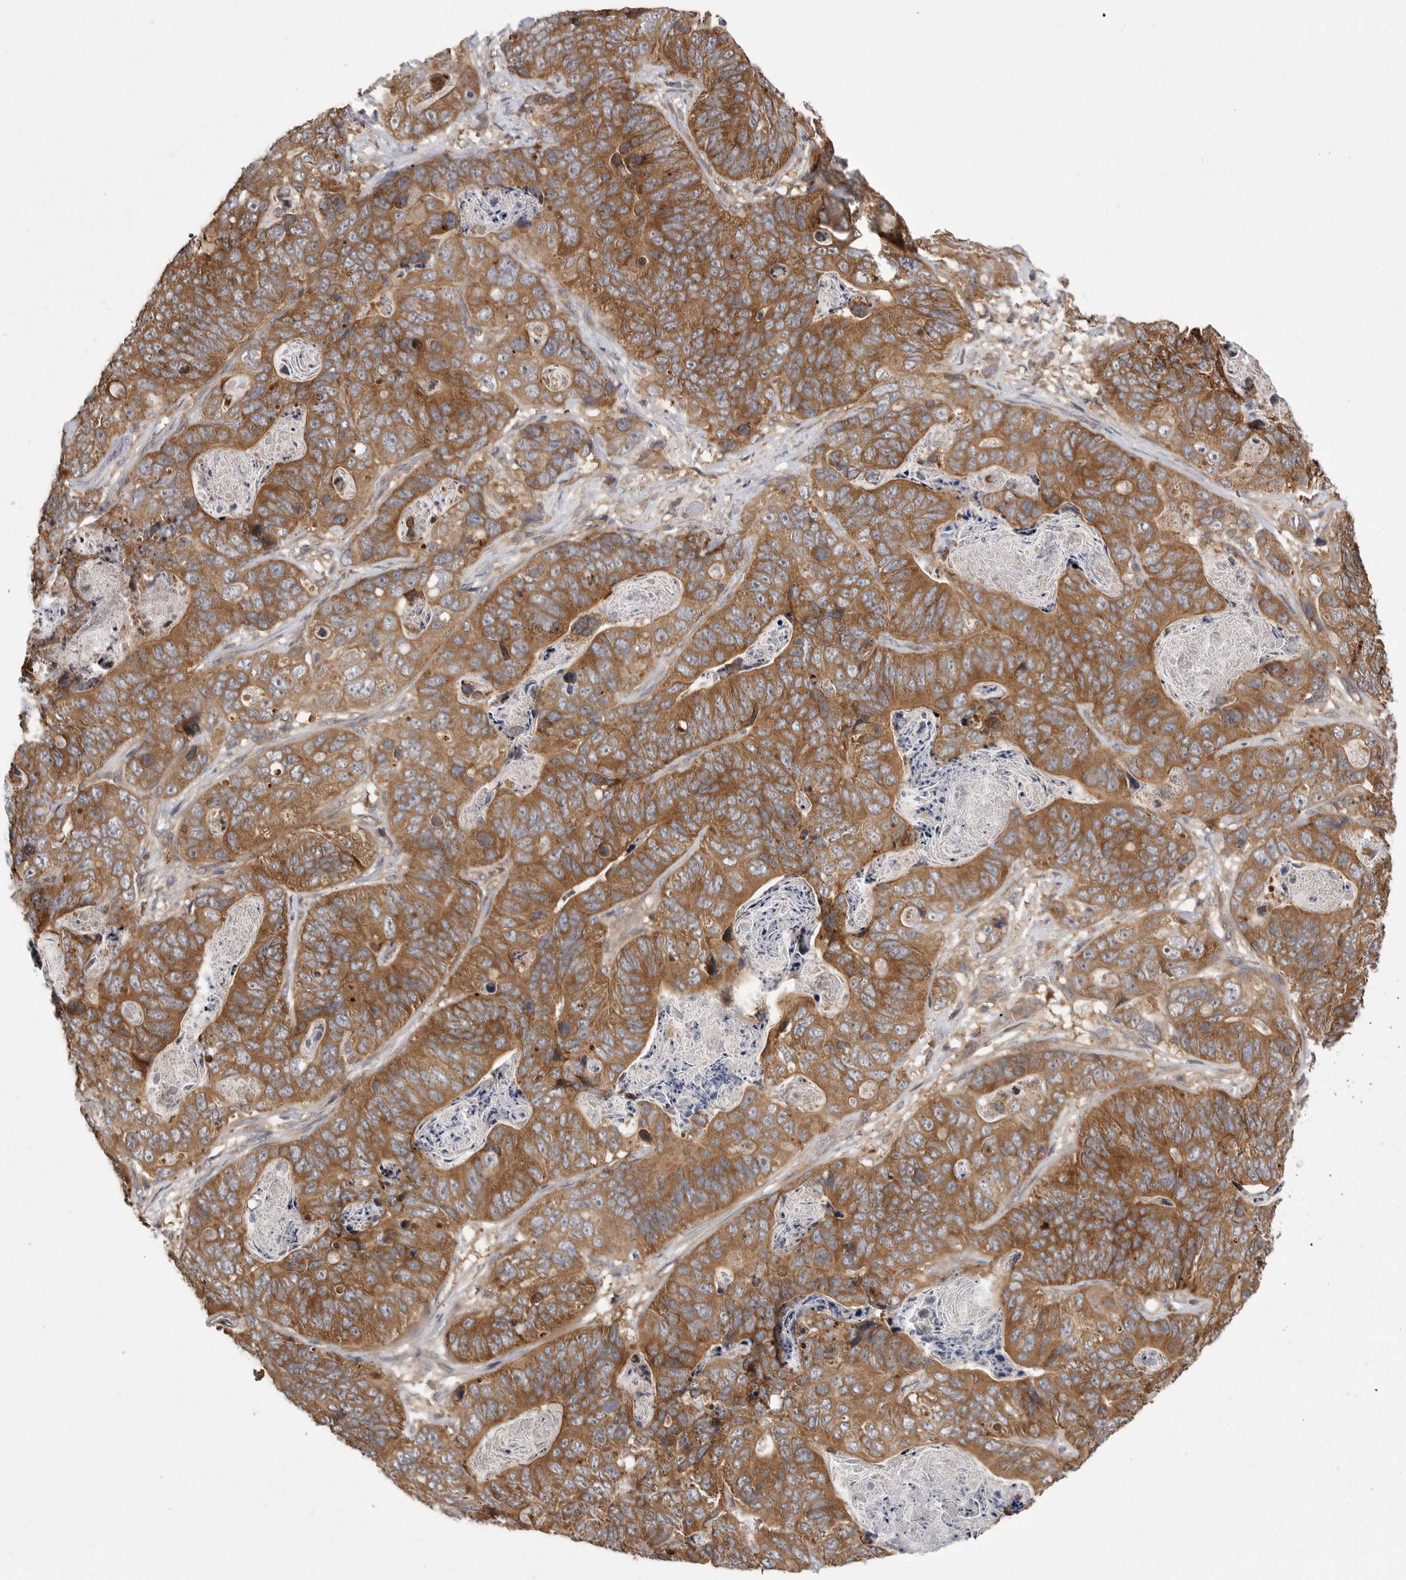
{"staining": {"intensity": "strong", "quantity": ">75%", "location": "cytoplasmic/membranous"}, "tissue": "stomach cancer", "cell_type": "Tumor cells", "image_type": "cancer", "snomed": [{"axis": "morphology", "description": "Normal tissue, NOS"}, {"axis": "morphology", "description": "Adenocarcinoma, NOS"}, {"axis": "topography", "description": "Stomach"}], "caption": "A photomicrograph of human stomach cancer (adenocarcinoma) stained for a protein demonstrates strong cytoplasmic/membranous brown staining in tumor cells. (DAB (3,3'-diaminobenzidine) IHC with brightfield microscopy, high magnification).", "gene": "OXR1", "patient": {"sex": "female", "age": 89}}